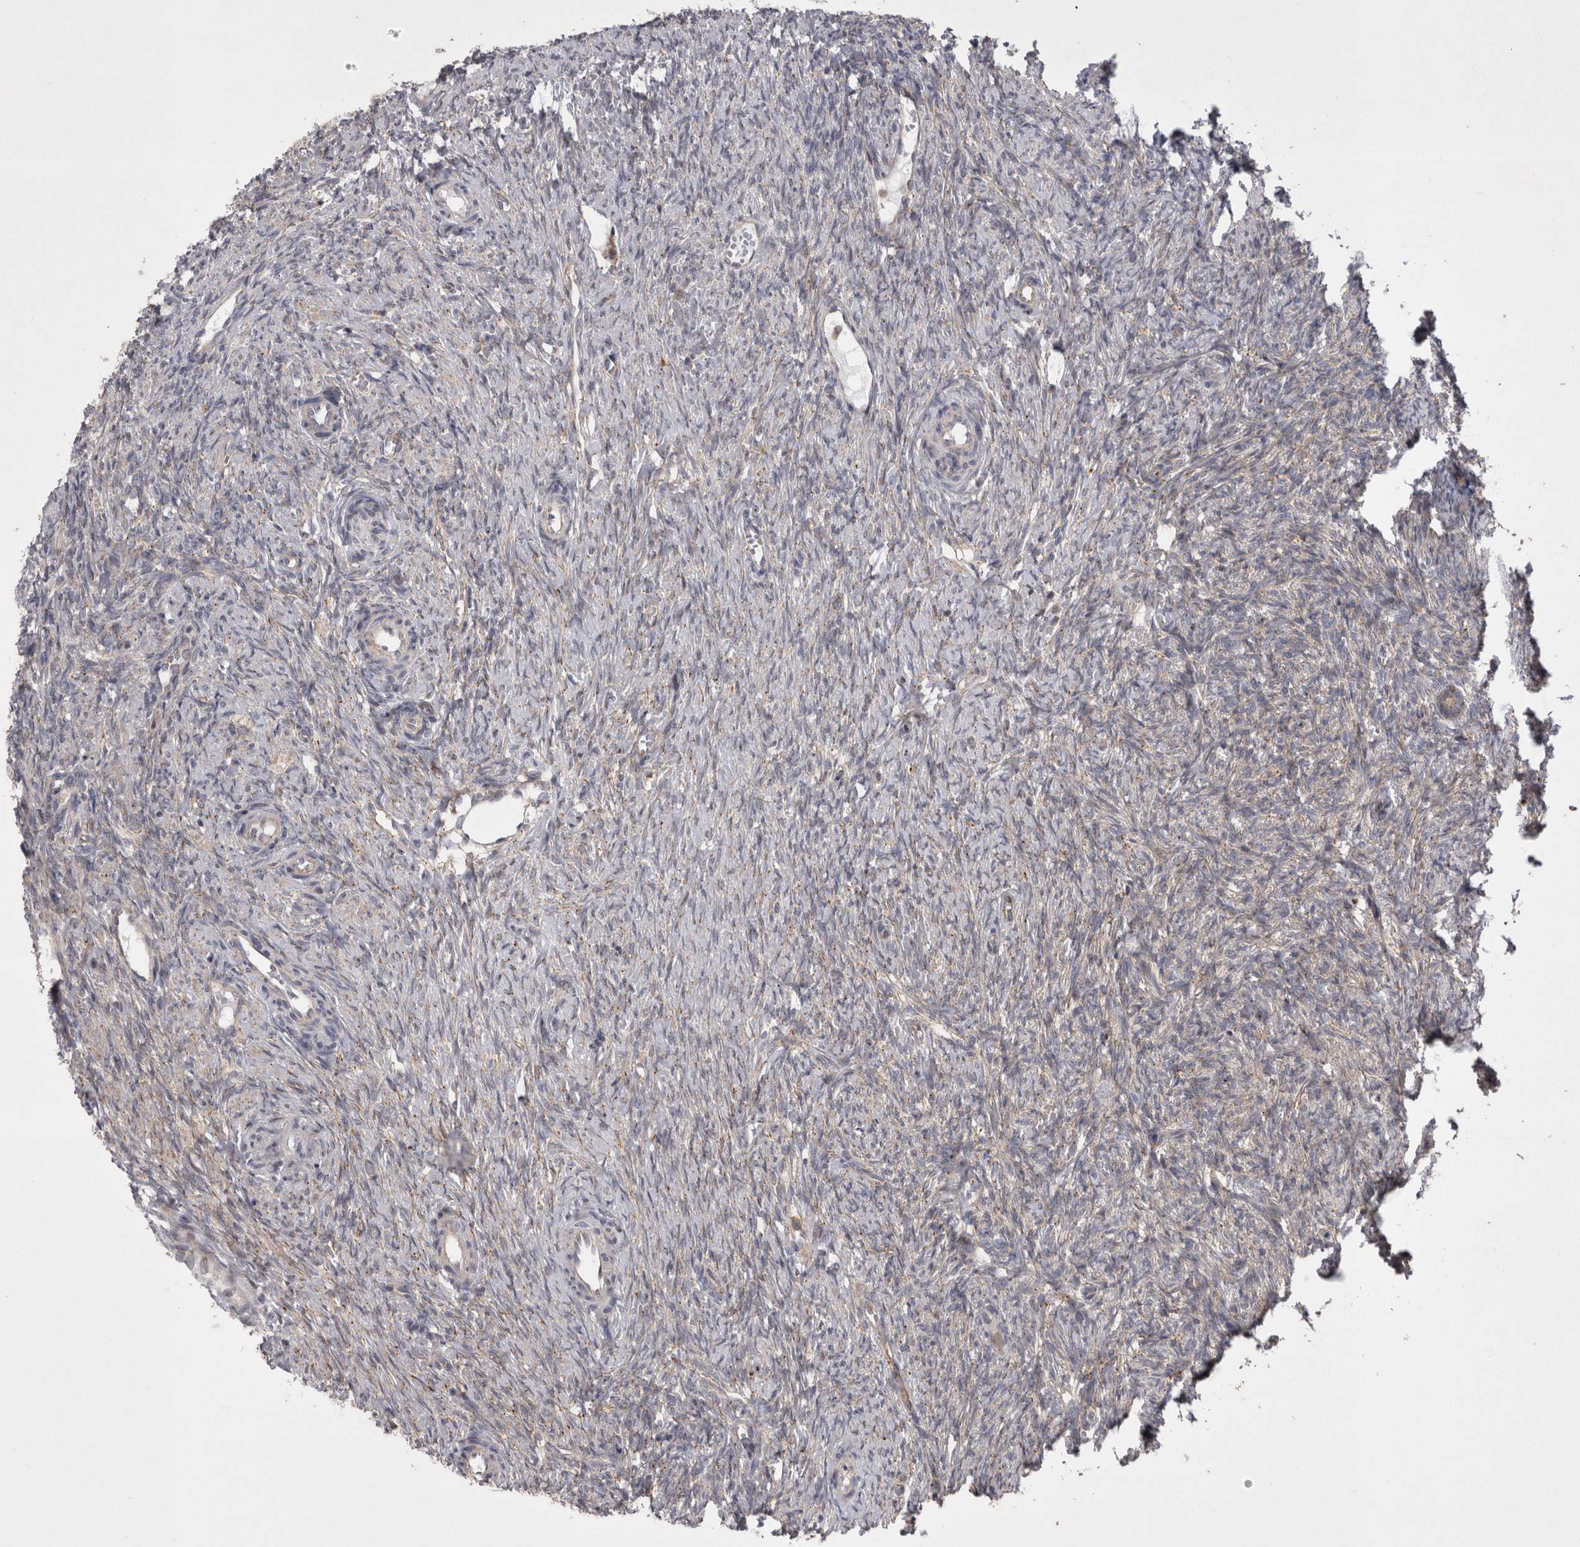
{"staining": {"intensity": "moderate", "quantity": ">75%", "location": "cytoplasmic/membranous"}, "tissue": "ovary", "cell_type": "Follicle cells", "image_type": "normal", "snomed": [{"axis": "morphology", "description": "Normal tissue, NOS"}, {"axis": "topography", "description": "Ovary"}], "caption": "Follicle cells show medium levels of moderate cytoplasmic/membranous staining in about >75% of cells in normal human ovary.", "gene": "TSPOAP1", "patient": {"sex": "female", "age": 41}}